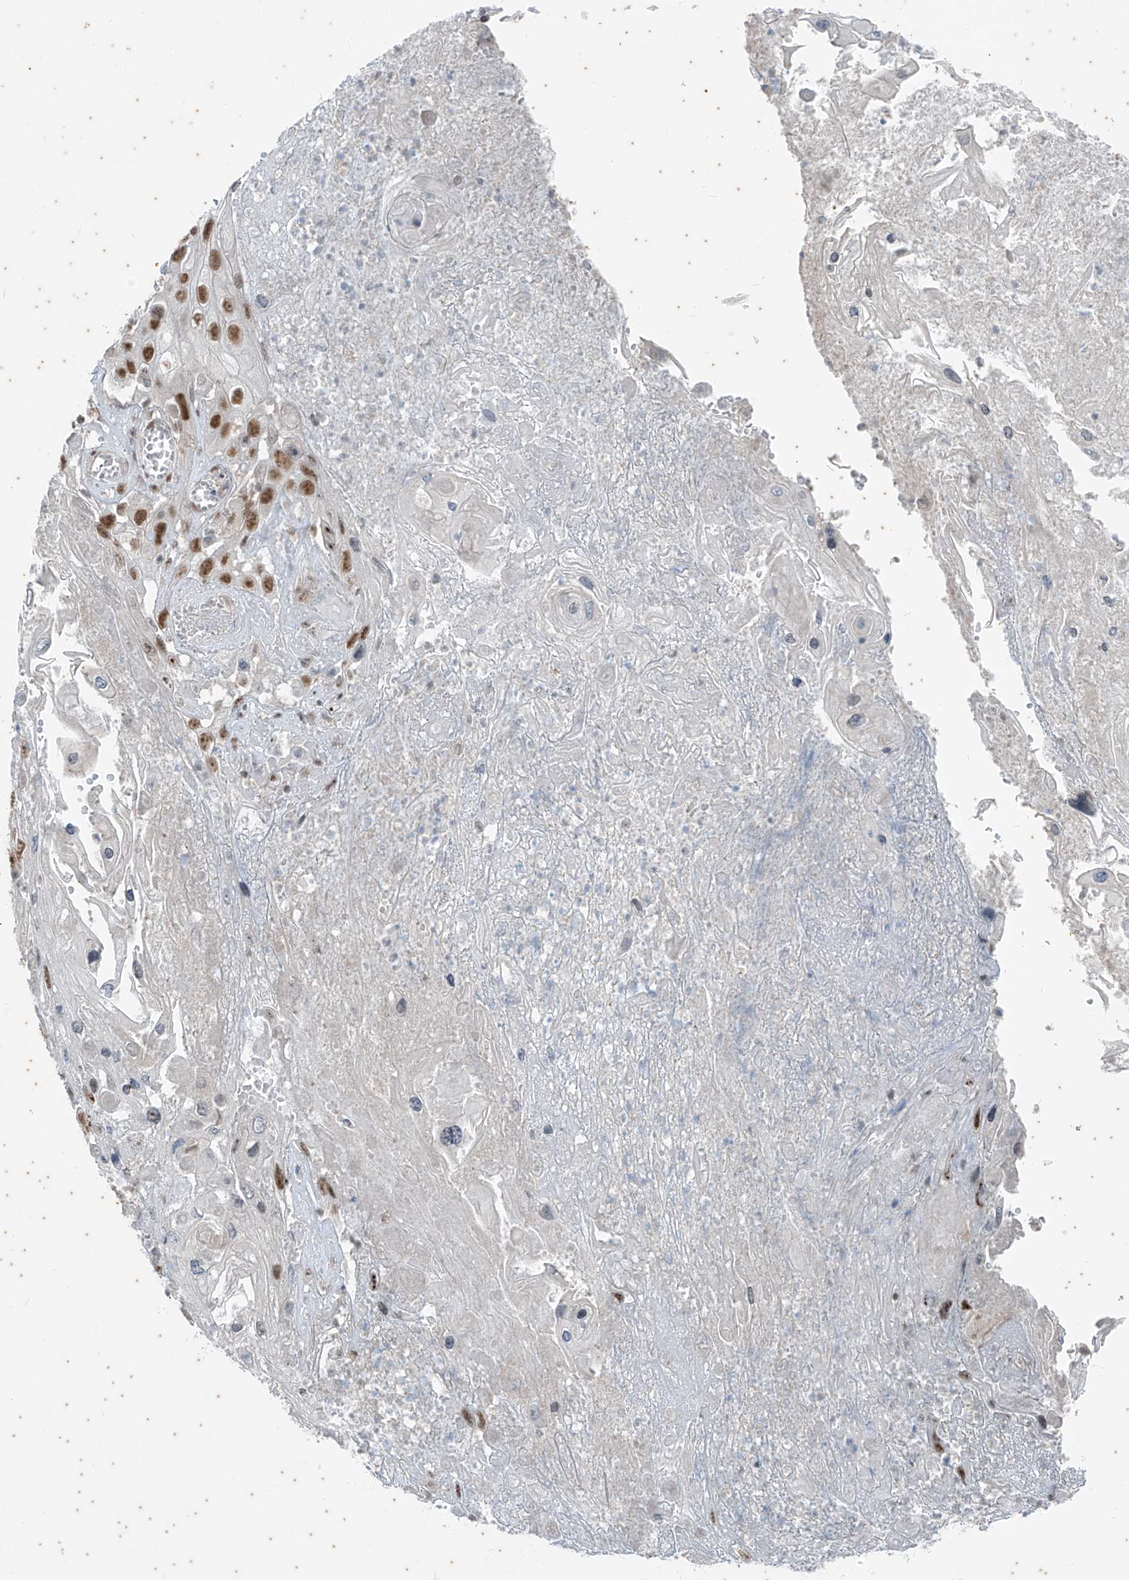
{"staining": {"intensity": "moderate", "quantity": ">75%", "location": "nuclear"}, "tissue": "skin cancer", "cell_type": "Tumor cells", "image_type": "cancer", "snomed": [{"axis": "morphology", "description": "Squamous cell carcinoma, NOS"}, {"axis": "topography", "description": "Skin"}], "caption": "High-power microscopy captured an IHC image of squamous cell carcinoma (skin), revealing moderate nuclear positivity in approximately >75% of tumor cells.", "gene": "ZNF354B", "patient": {"sex": "male", "age": 55}}